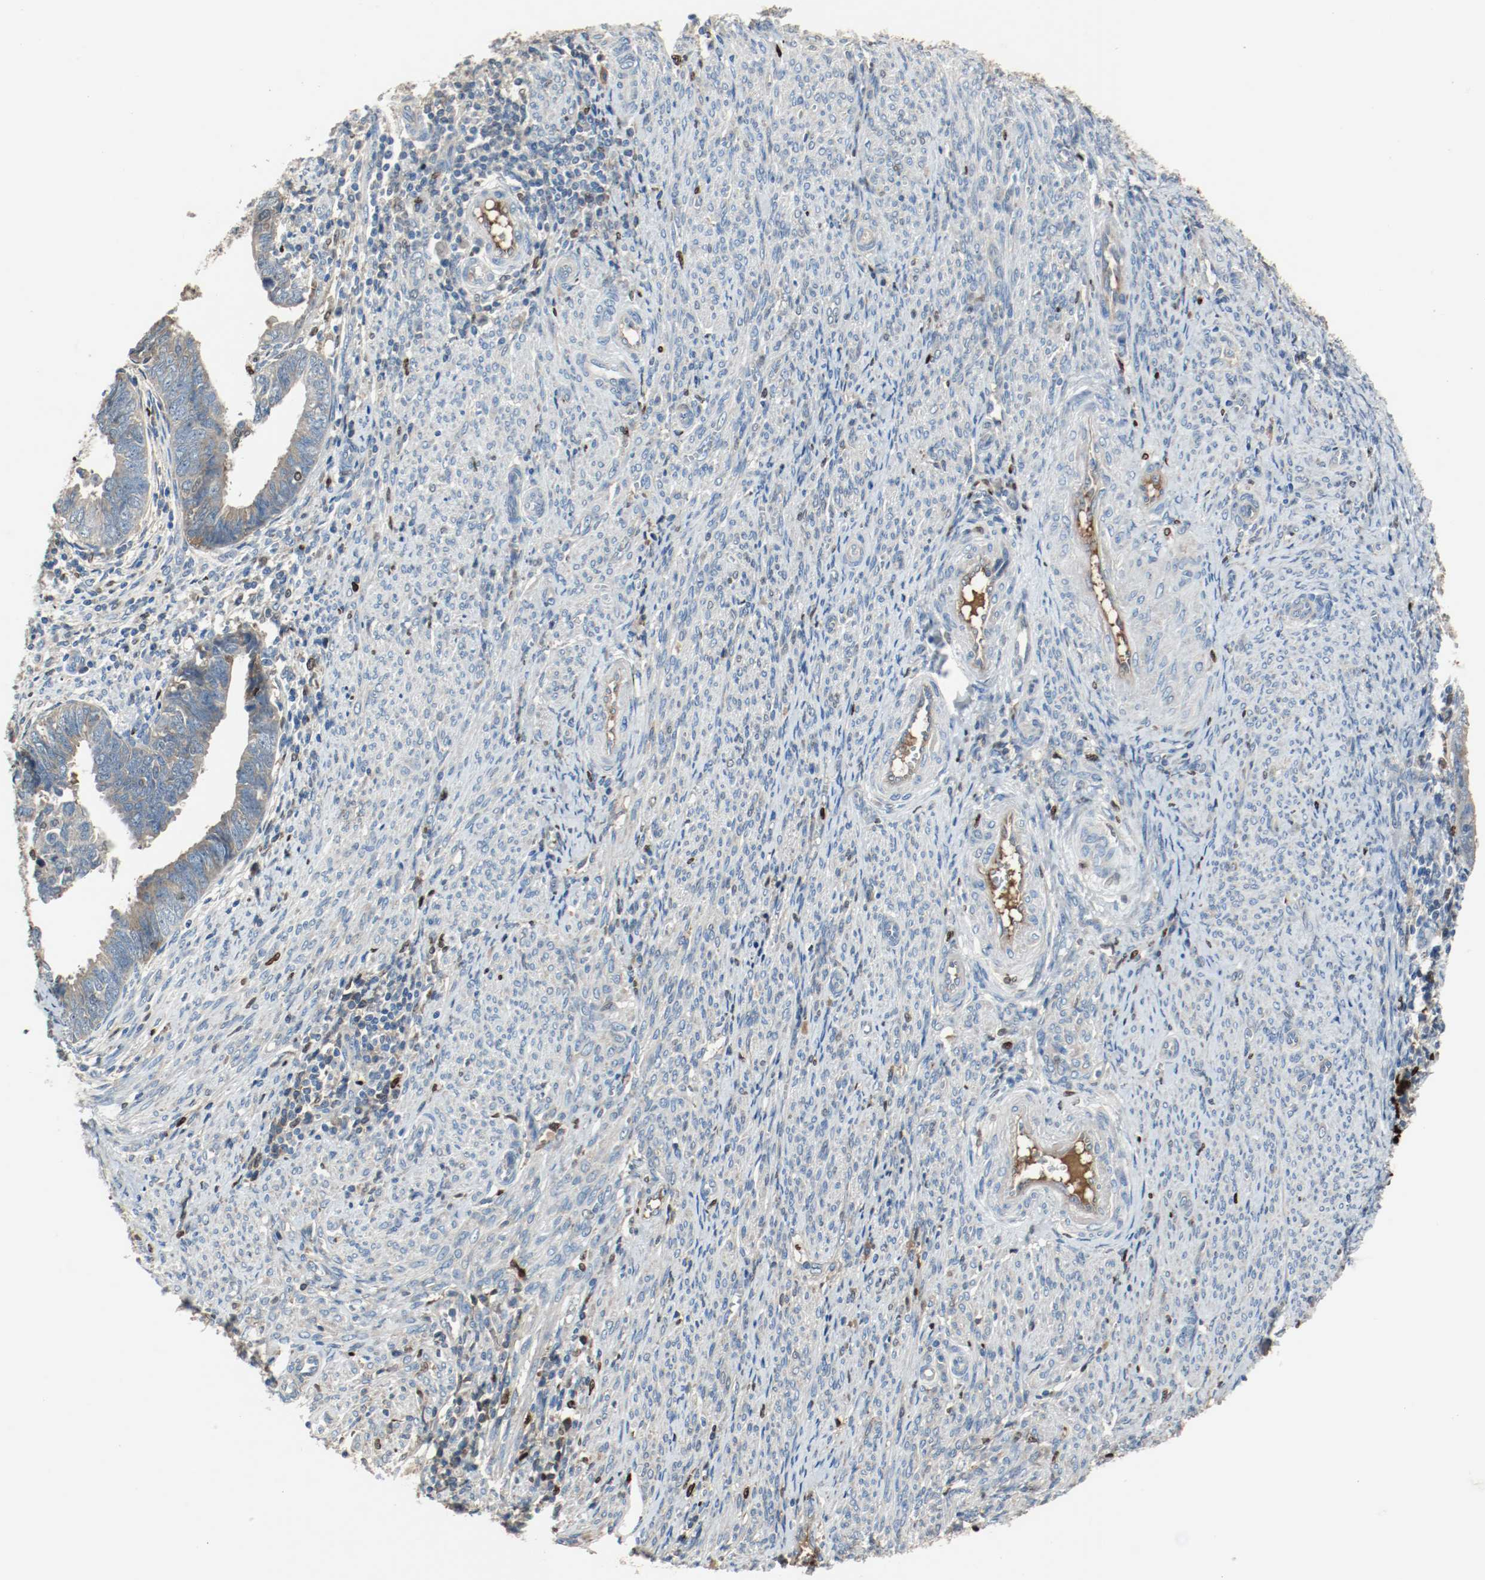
{"staining": {"intensity": "weak", "quantity": "<25%", "location": "cytoplasmic/membranous"}, "tissue": "endometrial cancer", "cell_type": "Tumor cells", "image_type": "cancer", "snomed": [{"axis": "morphology", "description": "Adenocarcinoma, NOS"}, {"axis": "topography", "description": "Endometrium"}], "caption": "Human adenocarcinoma (endometrial) stained for a protein using IHC shows no positivity in tumor cells.", "gene": "BLK", "patient": {"sex": "female", "age": 75}}